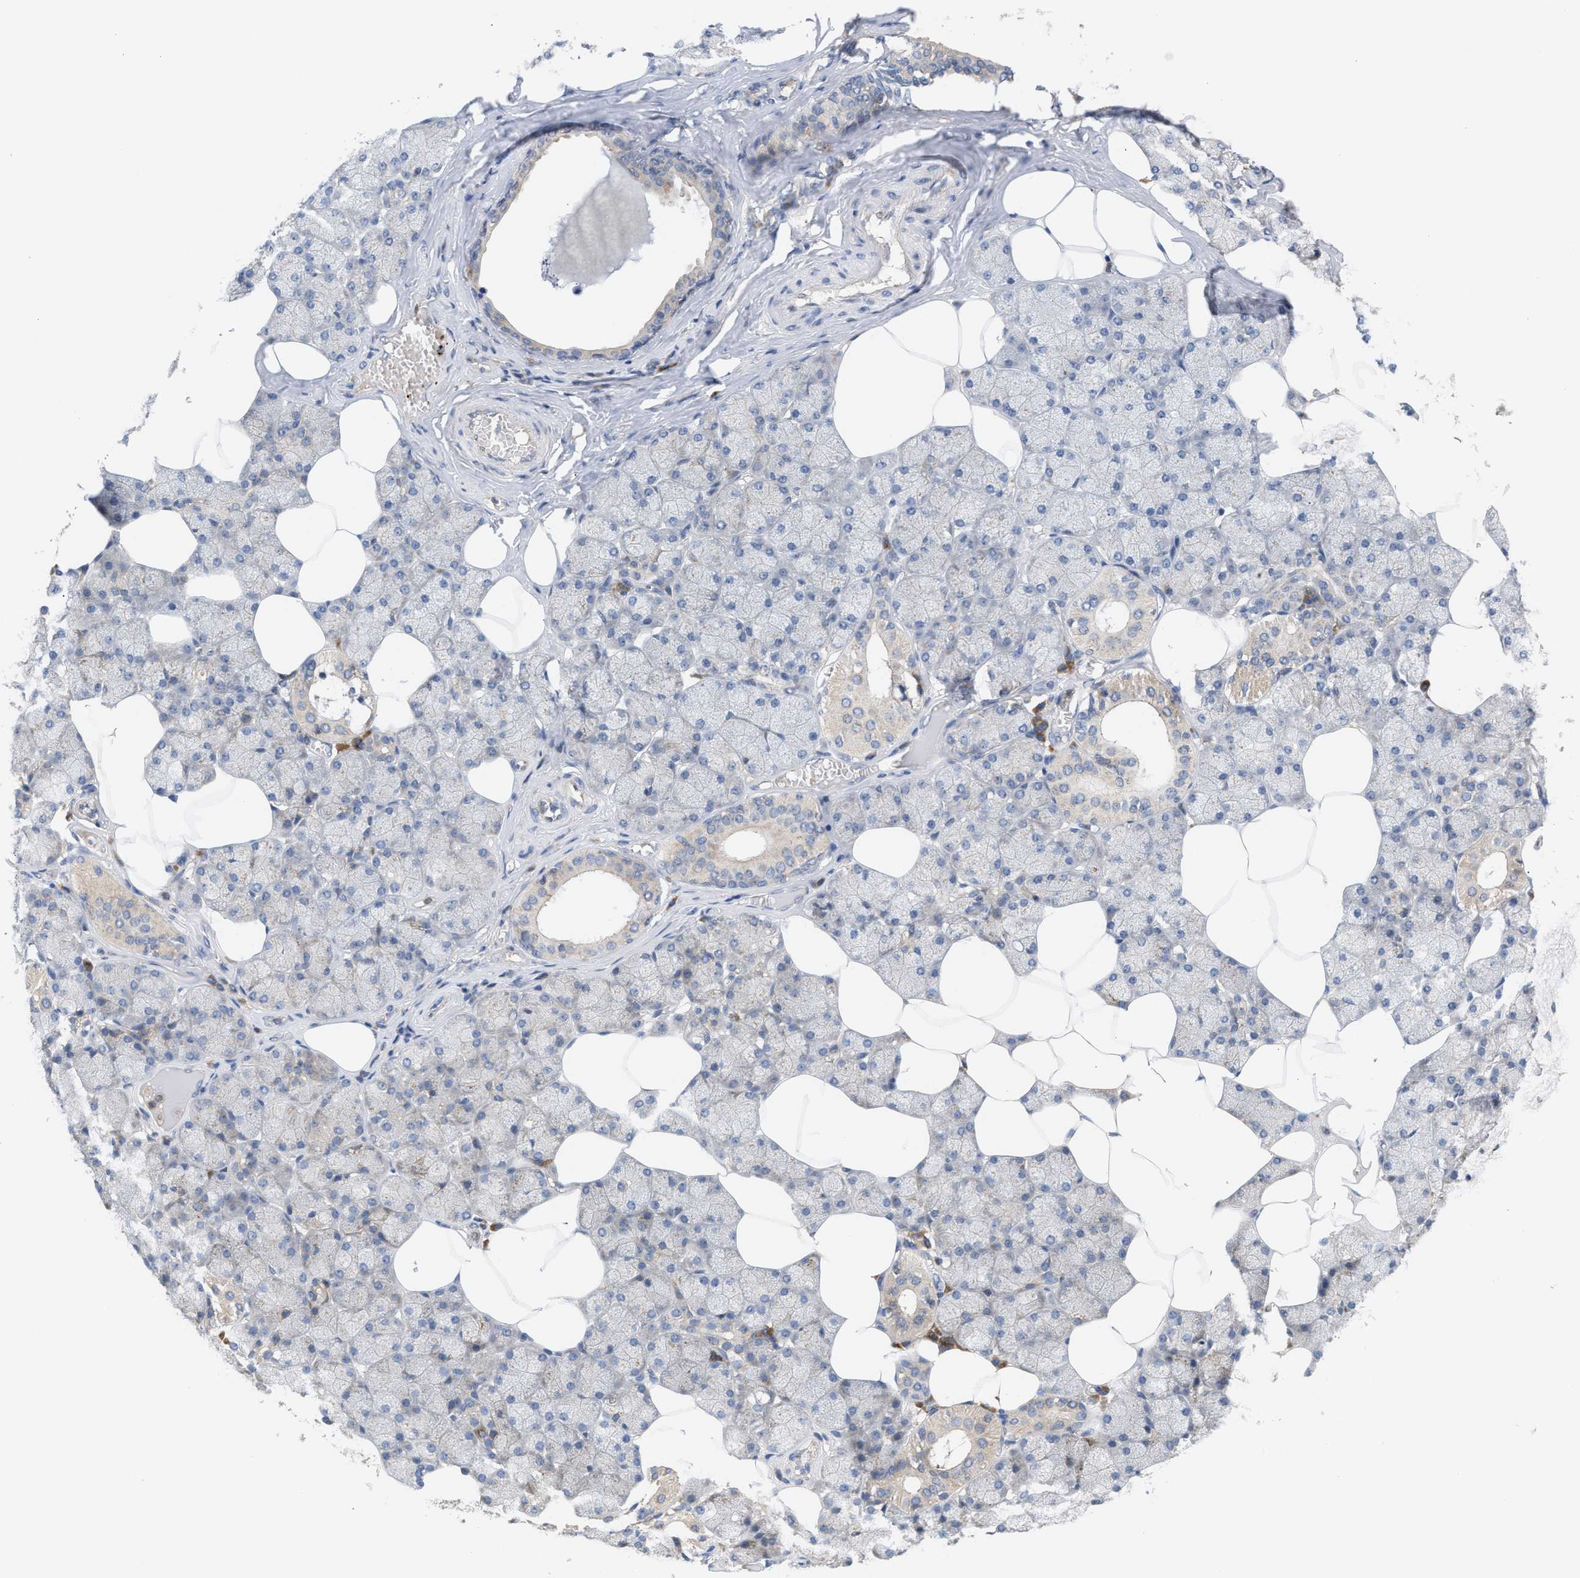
{"staining": {"intensity": "moderate", "quantity": "25%-75%", "location": "cytoplasmic/membranous"}, "tissue": "salivary gland", "cell_type": "Glandular cells", "image_type": "normal", "snomed": [{"axis": "morphology", "description": "Normal tissue, NOS"}, {"axis": "topography", "description": "Salivary gland"}], "caption": "Normal salivary gland exhibits moderate cytoplasmic/membranous expression in approximately 25%-75% of glandular cells, visualized by immunohistochemistry.", "gene": "DBNL", "patient": {"sex": "male", "age": 62}}